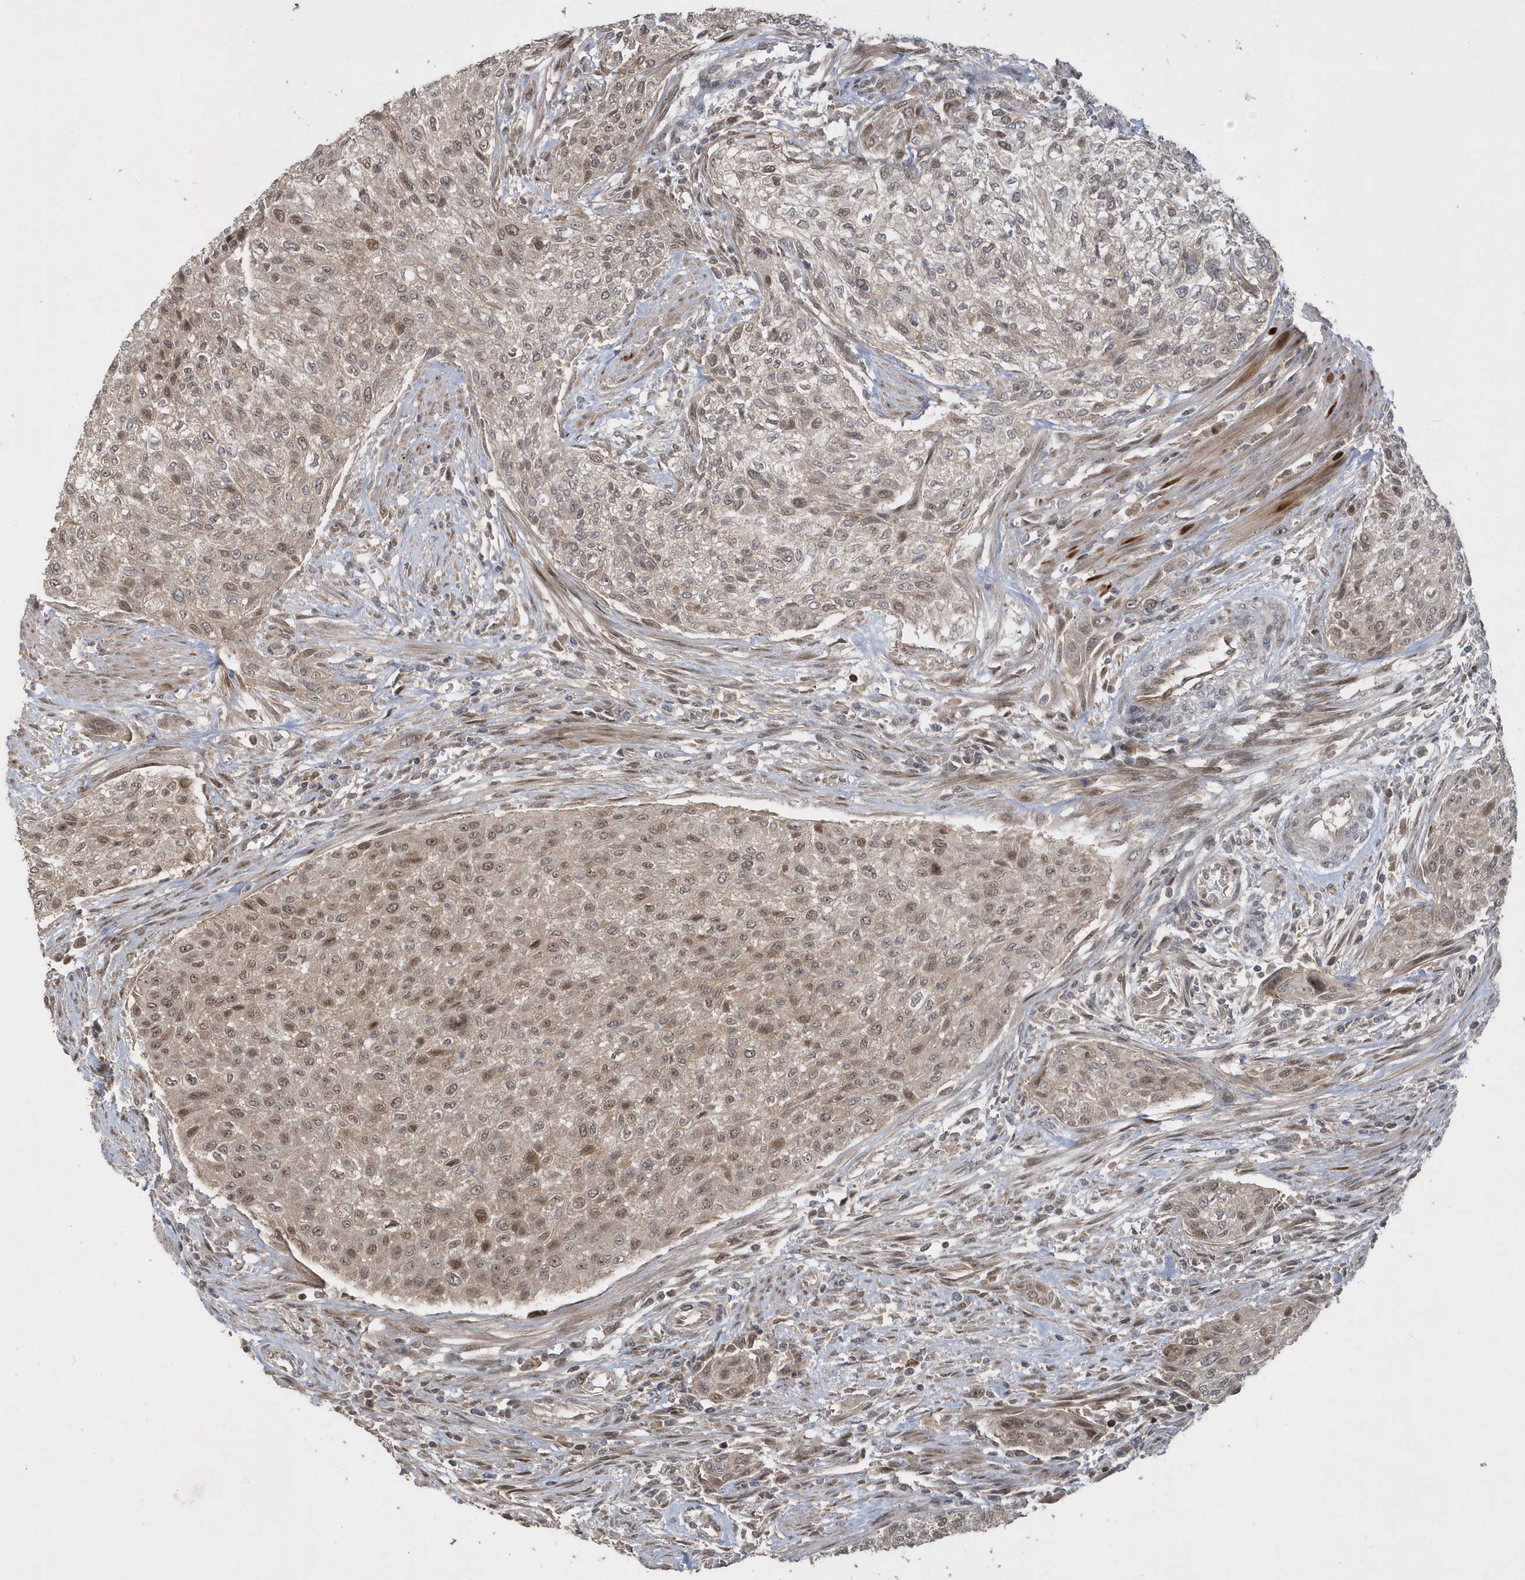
{"staining": {"intensity": "weak", "quantity": ">75%", "location": "nuclear"}, "tissue": "urothelial cancer", "cell_type": "Tumor cells", "image_type": "cancer", "snomed": [{"axis": "morphology", "description": "Urothelial carcinoma, High grade"}, {"axis": "topography", "description": "Urinary bladder"}], "caption": "High-grade urothelial carcinoma tissue exhibits weak nuclear staining in about >75% of tumor cells, visualized by immunohistochemistry.", "gene": "TRAIP", "patient": {"sex": "male", "age": 35}}